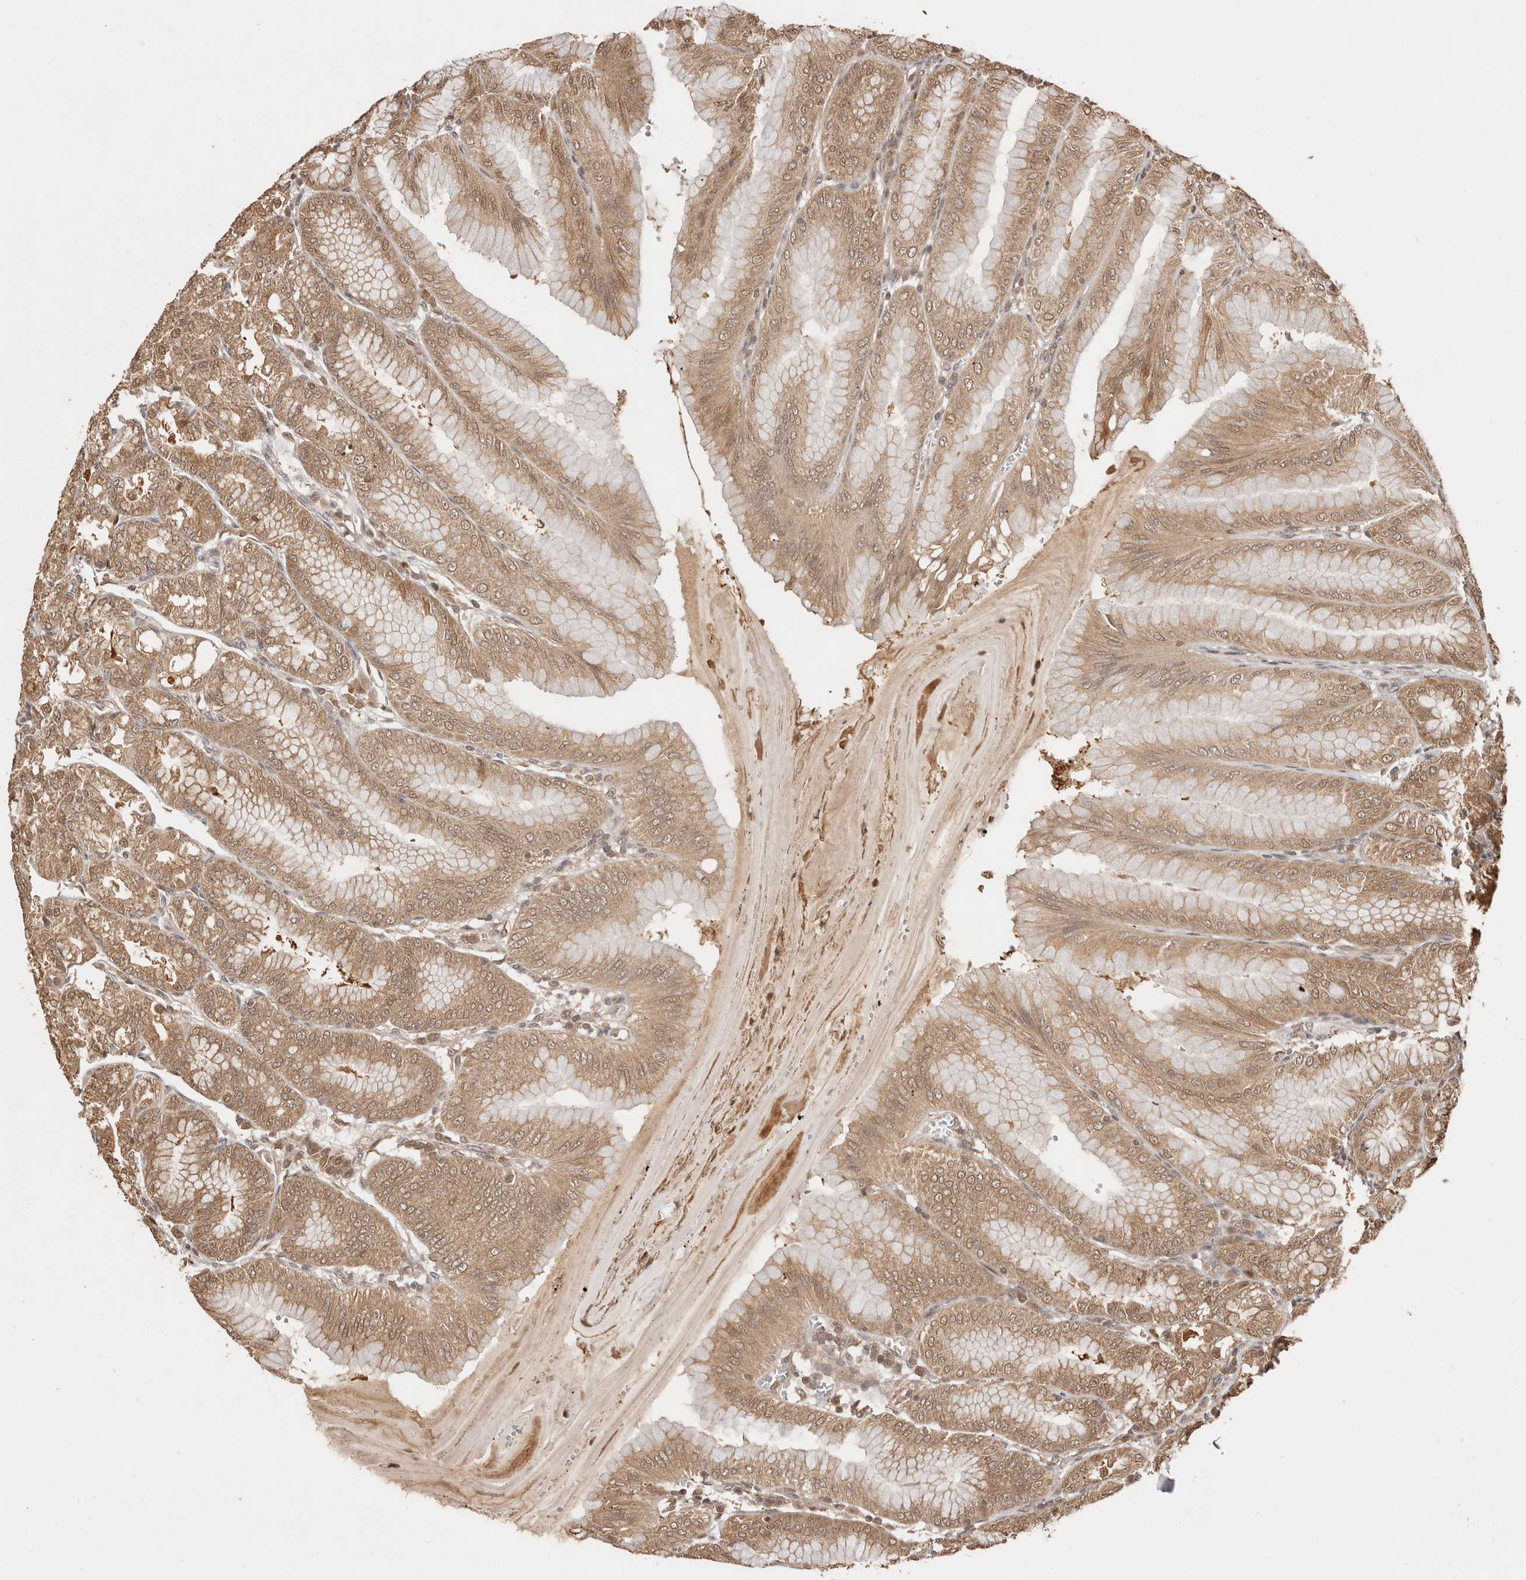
{"staining": {"intensity": "moderate", "quantity": ">75%", "location": "cytoplasmic/membranous,nuclear"}, "tissue": "stomach", "cell_type": "Glandular cells", "image_type": "normal", "snomed": [{"axis": "morphology", "description": "Normal tissue, NOS"}, {"axis": "topography", "description": "Stomach, lower"}], "caption": "Immunohistochemical staining of benign human stomach reveals medium levels of moderate cytoplasmic/membranous,nuclear positivity in about >75% of glandular cells.", "gene": "PSMA5", "patient": {"sex": "male", "age": 71}}